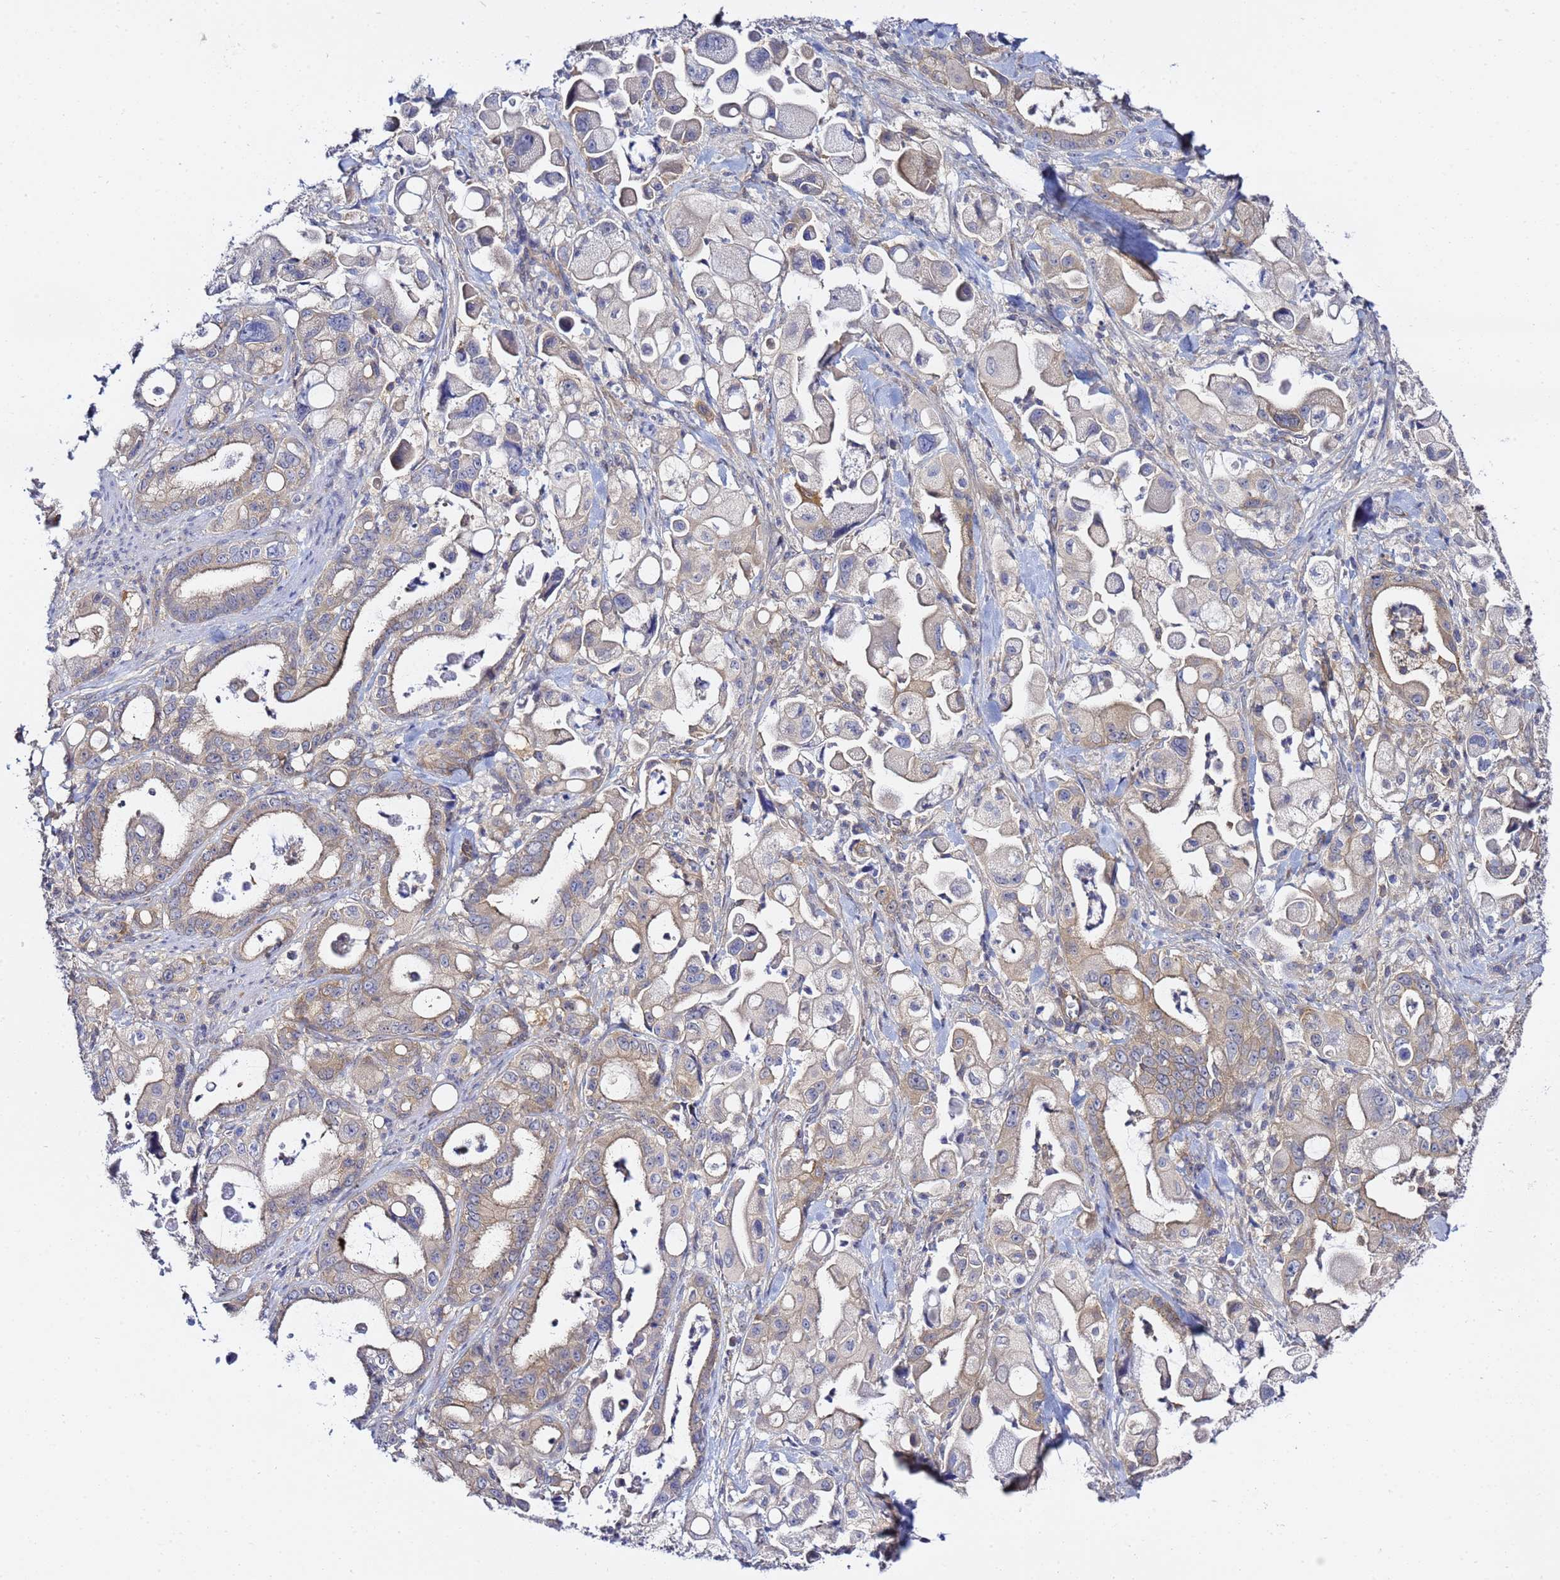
{"staining": {"intensity": "weak", "quantity": "25%-75%", "location": "cytoplasmic/membranous"}, "tissue": "pancreatic cancer", "cell_type": "Tumor cells", "image_type": "cancer", "snomed": [{"axis": "morphology", "description": "Adenocarcinoma, NOS"}, {"axis": "topography", "description": "Pancreas"}], "caption": "The photomicrograph exhibits immunohistochemical staining of adenocarcinoma (pancreatic). There is weak cytoplasmic/membranous staining is appreciated in about 25%-75% of tumor cells.", "gene": "LENG1", "patient": {"sex": "male", "age": 68}}